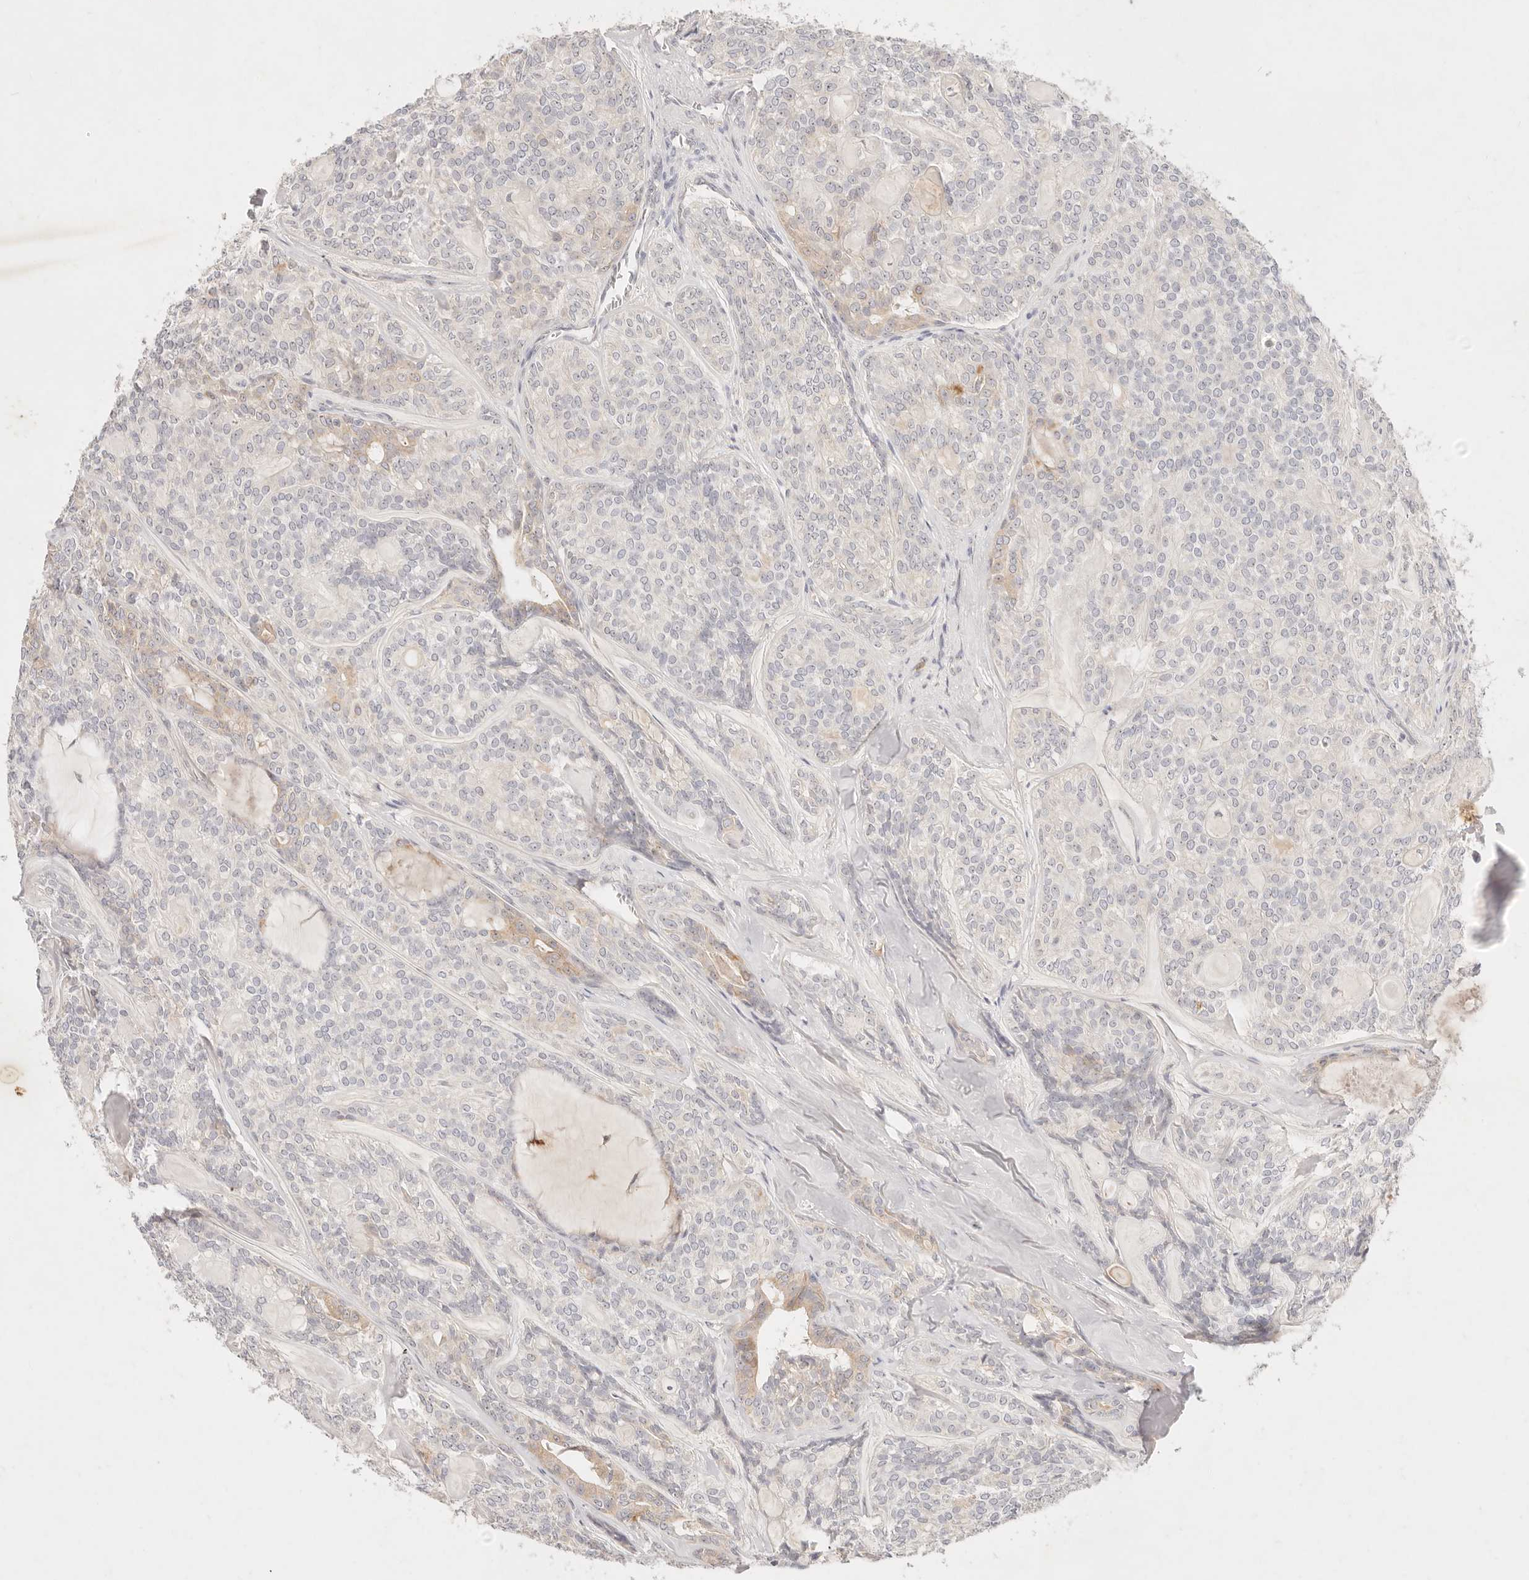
{"staining": {"intensity": "weak", "quantity": "<25%", "location": "cytoplasmic/membranous"}, "tissue": "head and neck cancer", "cell_type": "Tumor cells", "image_type": "cancer", "snomed": [{"axis": "morphology", "description": "Adenocarcinoma, NOS"}, {"axis": "topography", "description": "Head-Neck"}], "caption": "Immunohistochemical staining of human head and neck cancer exhibits no significant staining in tumor cells. The staining is performed using DAB (3,3'-diaminobenzidine) brown chromogen with nuclei counter-stained in using hematoxylin.", "gene": "GPR84", "patient": {"sex": "male", "age": 66}}